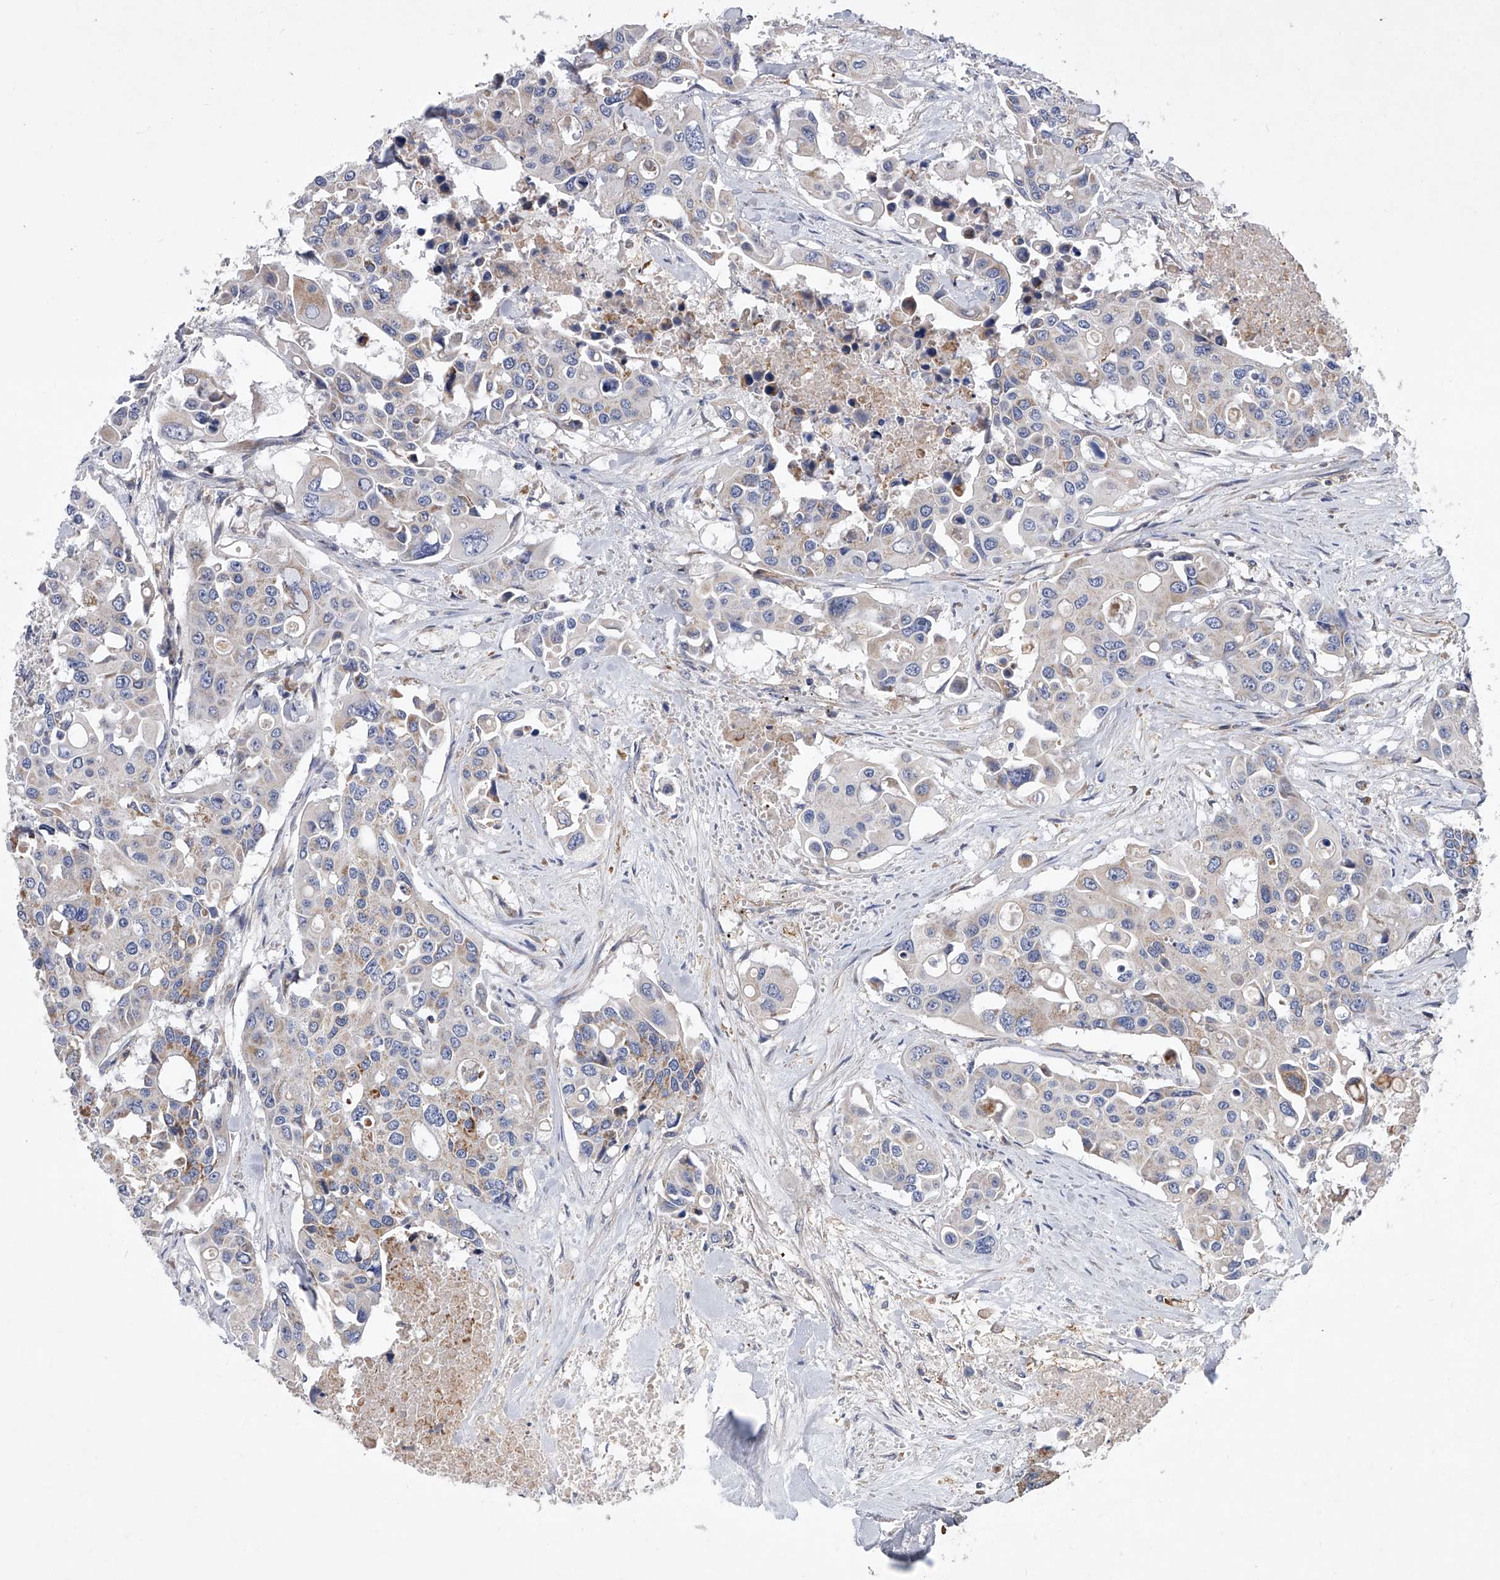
{"staining": {"intensity": "moderate", "quantity": "<25%", "location": "cytoplasmic/membranous"}, "tissue": "colorectal cancer", "cell_type": "Tumor cells", "image_type": "cancer", "snomed": [{"axis": "morphology", "description": "Adenocarcinoma, NOS"}, {"axis": "topography", "description": "Colon"}], "caption": "Brown immunohistochemical staining in human colorectal cancer (adenocarcinoma) demonstrates moderate cytoplasmic/membranous positivity in about <25% of tumor cells.", "gene": "PDSS2", "patient": {"sex": "male", "age": 77}}